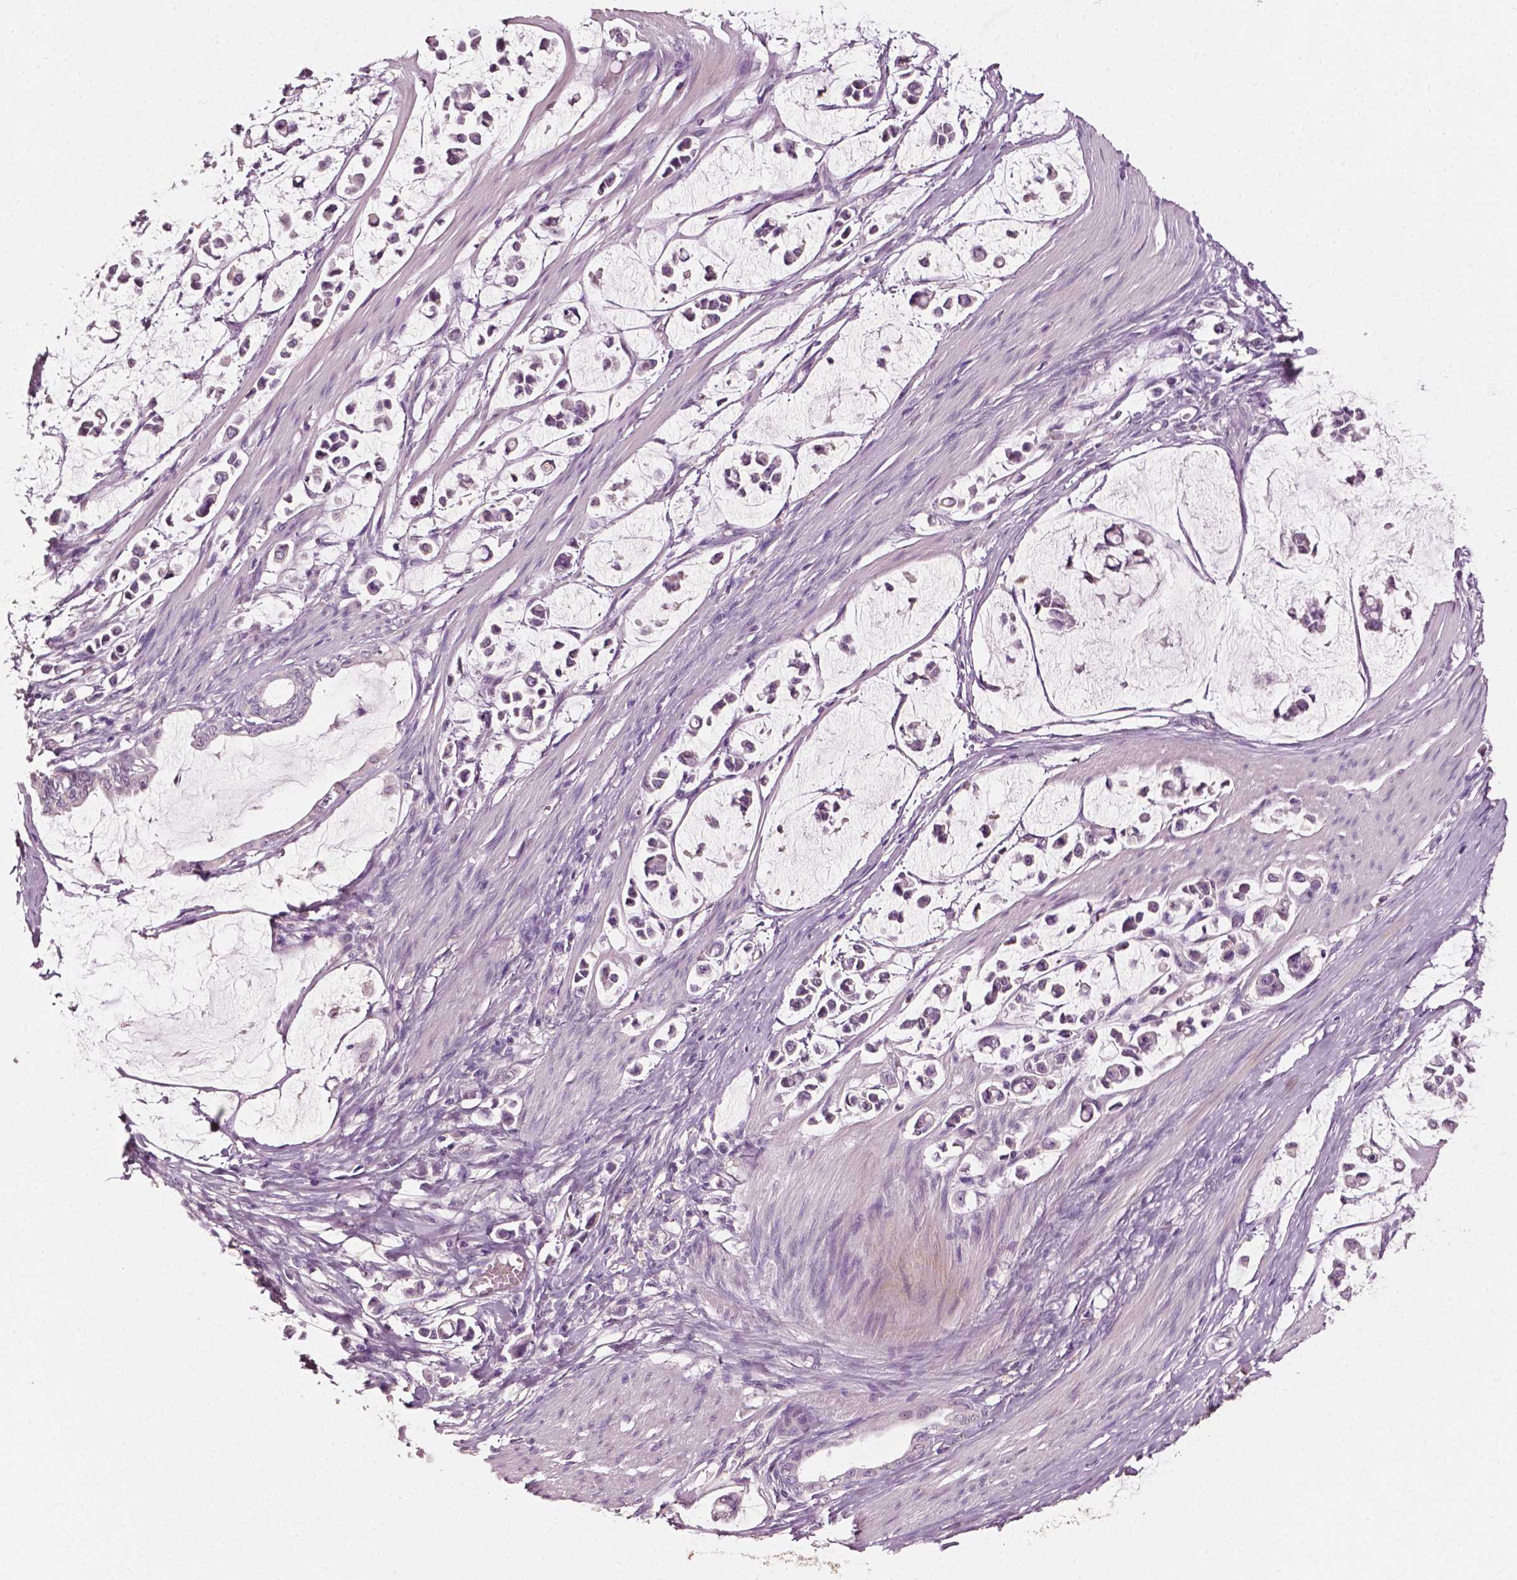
{"staining": {"intensity": "negative", "quantity": "none", "location": "none"}, "tissue": "stomach cancer", "cell_type": "Tumor cells", "image_type": "cancer", "snomed": [{"axis": "morphology", "description": "Adenocarcinoma, NOS"}, {"axis": "topography", "description": "Stomach"}], "caption": "IHC micrograph of neoplastic tissue: adenocarcinoma (stomach) stained with DAB (3,3'-diaminobenzidine) shows no significant protein staining in tumor cells. The staining is performed using DAB brown chromogen with nuclei counter-stained in using hematoxylin.", "gene": "PLA2R1", "patient": {"sex": "male", "age": 82}}